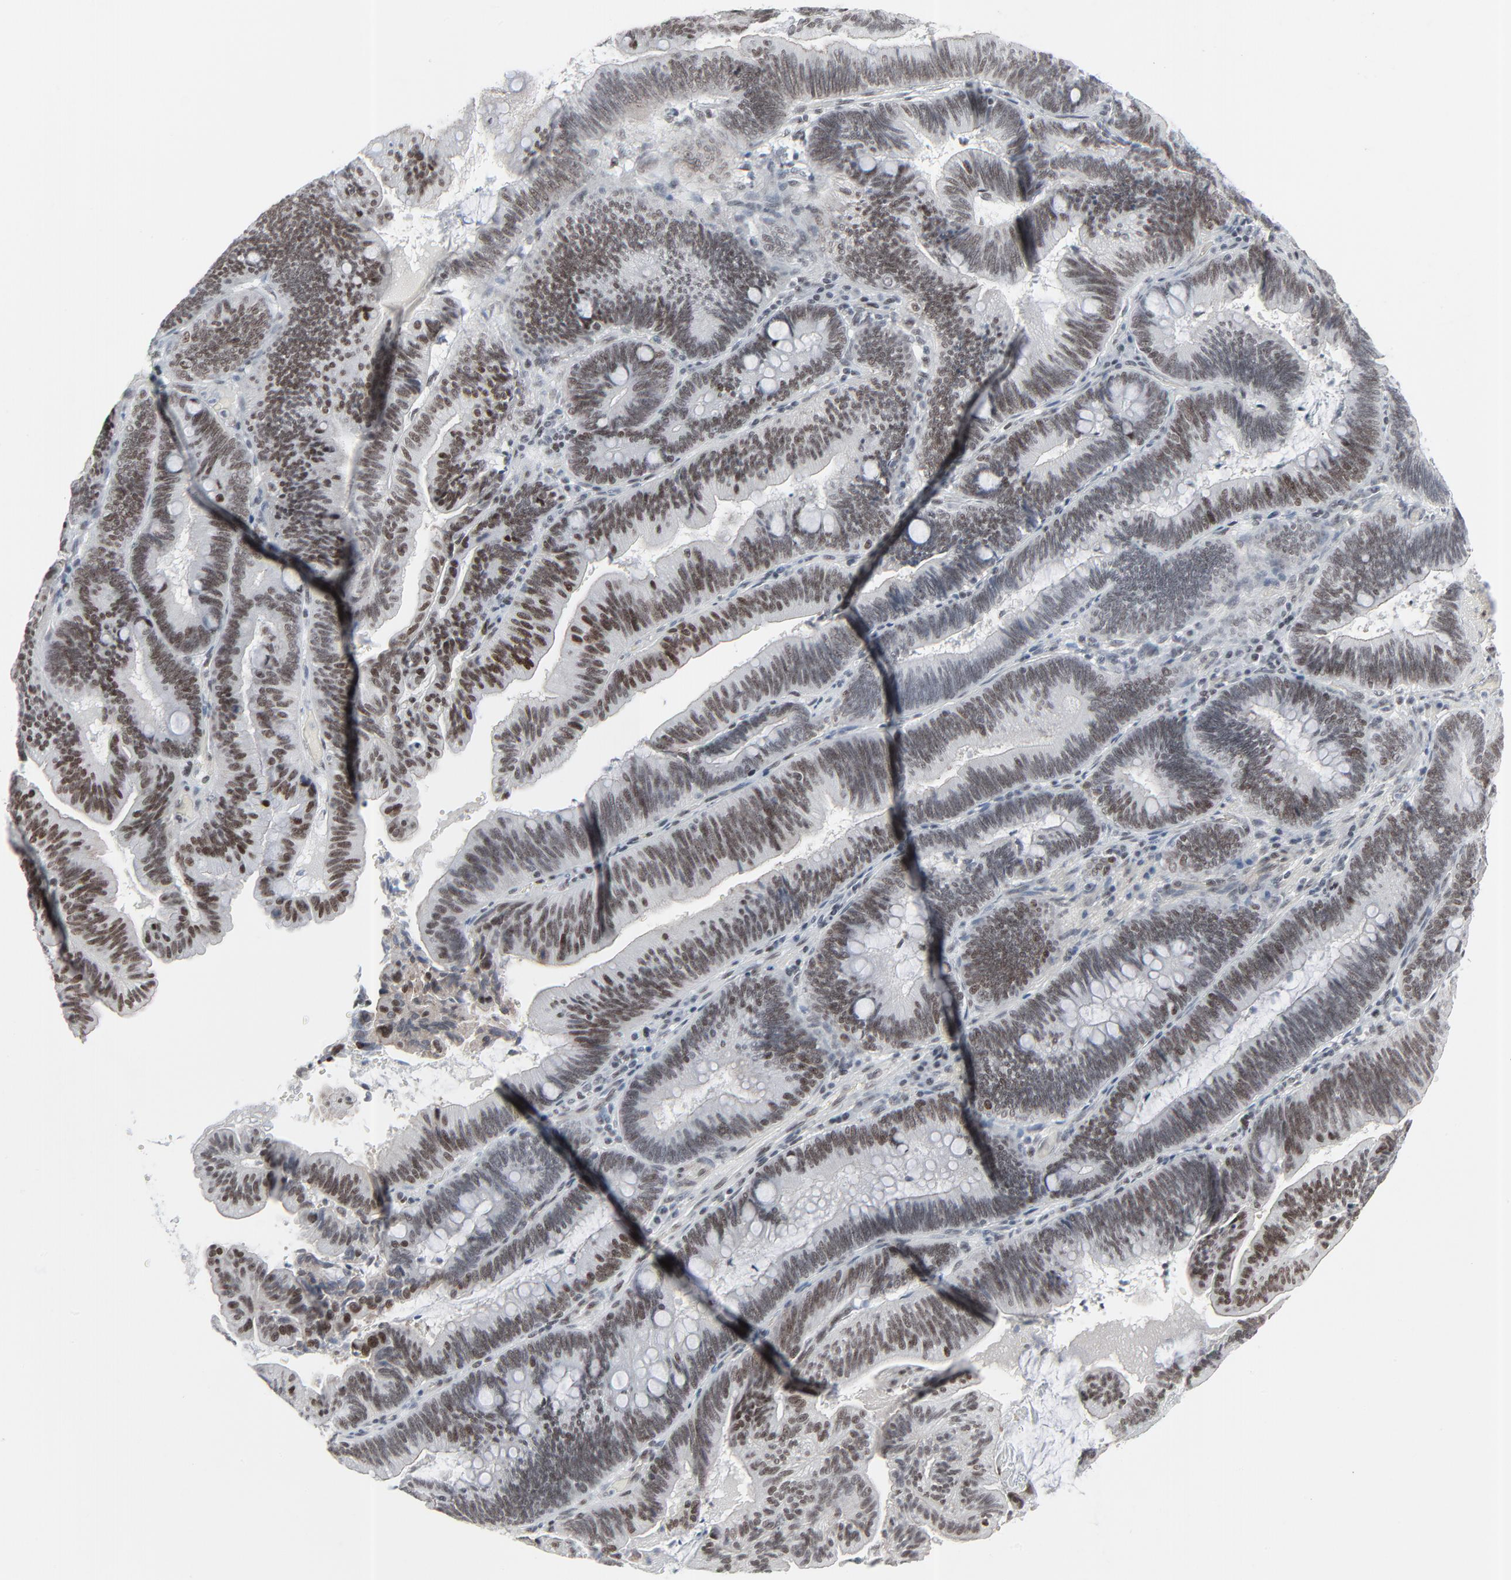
{"staining": {"intensity": "moderate", "quantity": ">75%", "location": "nuclear"}, "tissue": "pancreatic cancer", "cell_type": "Tumor cells", "image_type": "cancer", "snomed": [{"axis": "morphology", "description": "Adenocarcinoma, NOS"}, {"axis": "topography", "description": "Pancreas"}], "caption": "A micrograph showing moderate nuclear expression in about >75% of tumor cells in pancreatic cancer (adenocarcinoma), as visualized by brown immunohistochemical staining.", "gene": "FBXO28", "patient": {"sex": "male", "age": 82}}